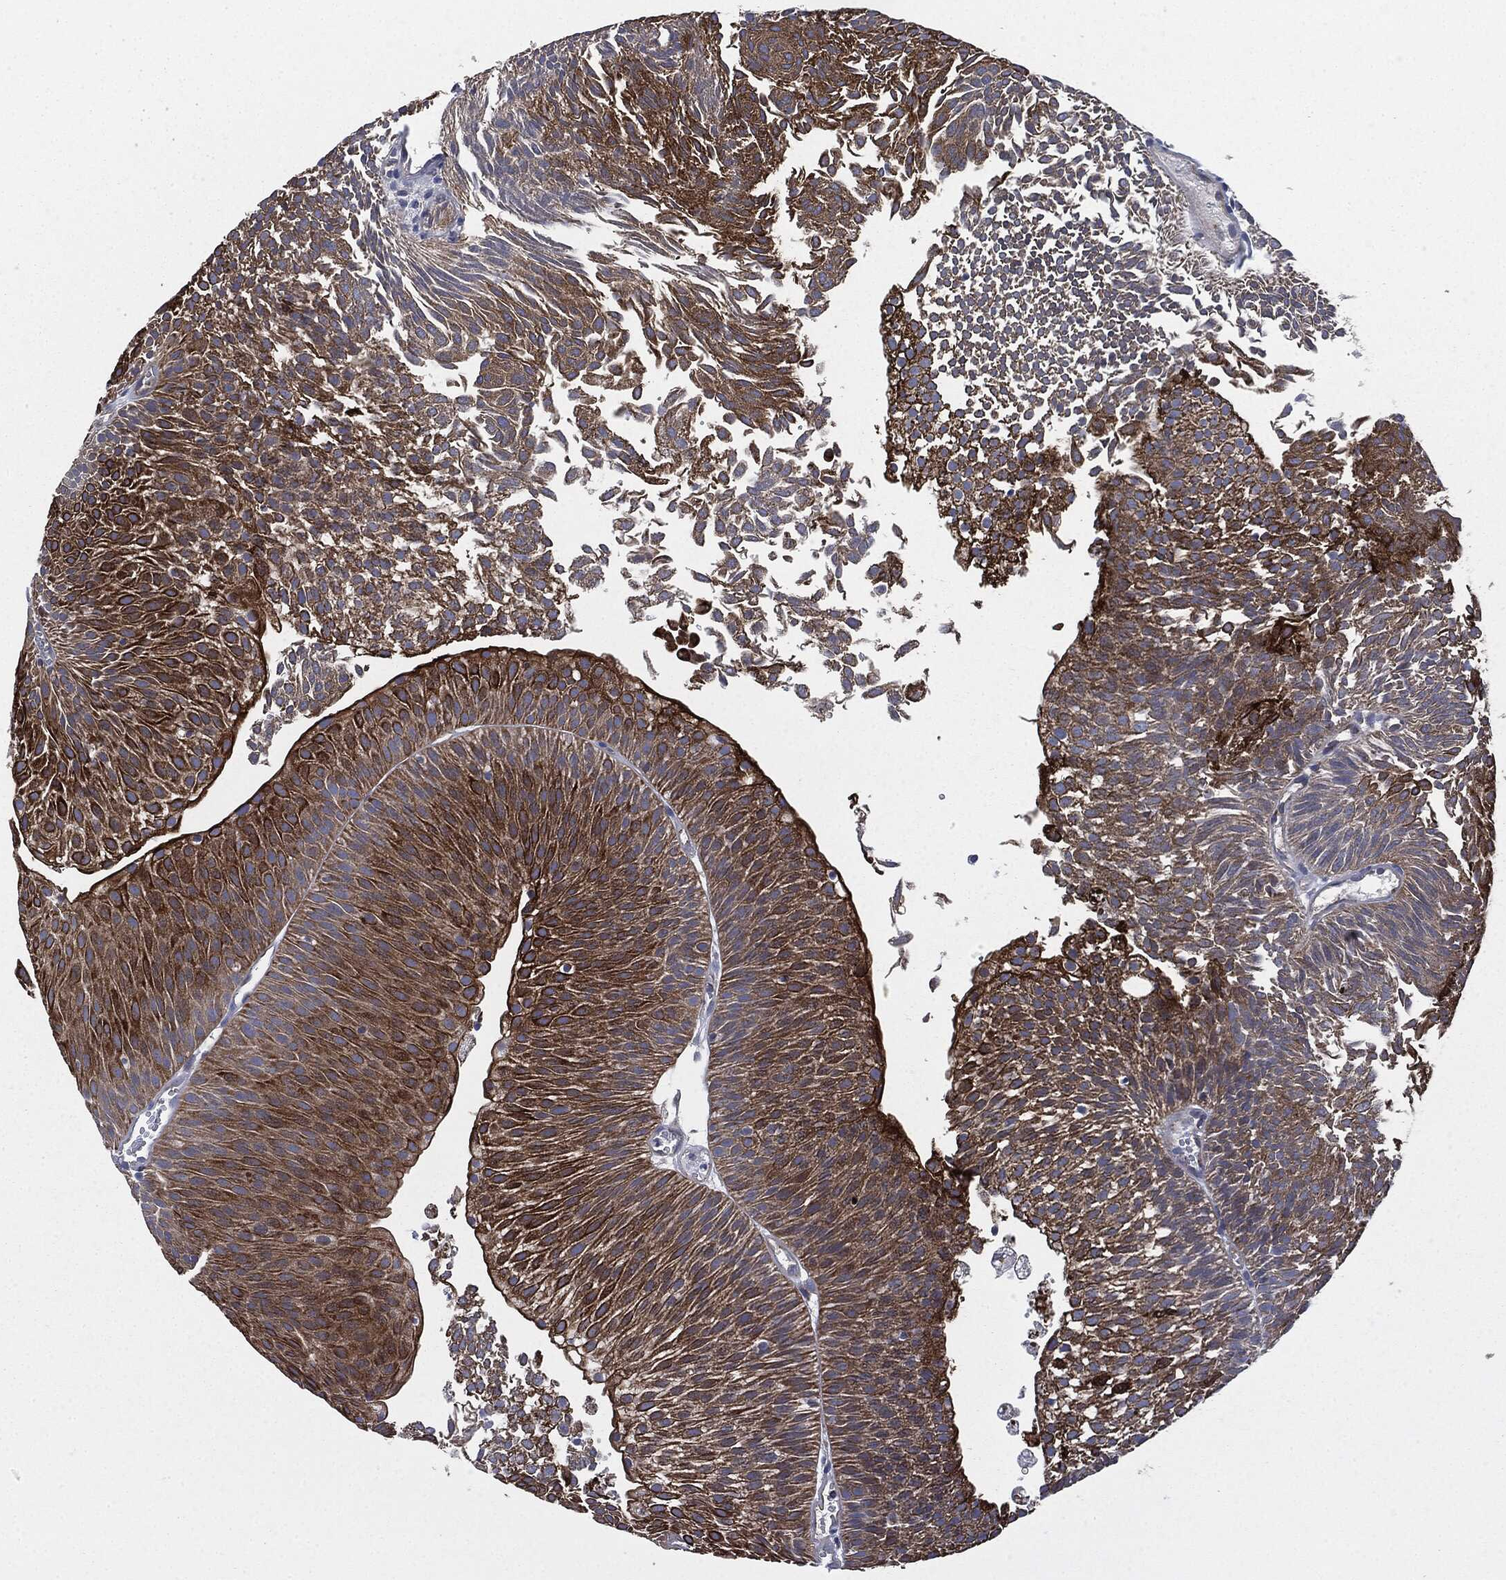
{"staining": {"intensity": "strong", "quantity": ">75%", "location": "cytoplasmic/membranous"}, "tissue": "urothelial cancer", "cell_type": "Tumor cells", "image_type": "cancer", "snomed": [{"axis": "morphology", "description": "Urothelial carcinoma, Low grade"}, {"axis": "topography", "description": "Urinary bladder"}], "caption": "Immunohistochemical staining of human urothelial cancer shows strong cytoplasmic/membranous protein positivity in about >75% of tumor cells.", "gene": "SHROOM2", "patient": {"sex": "male", "age": 65}}